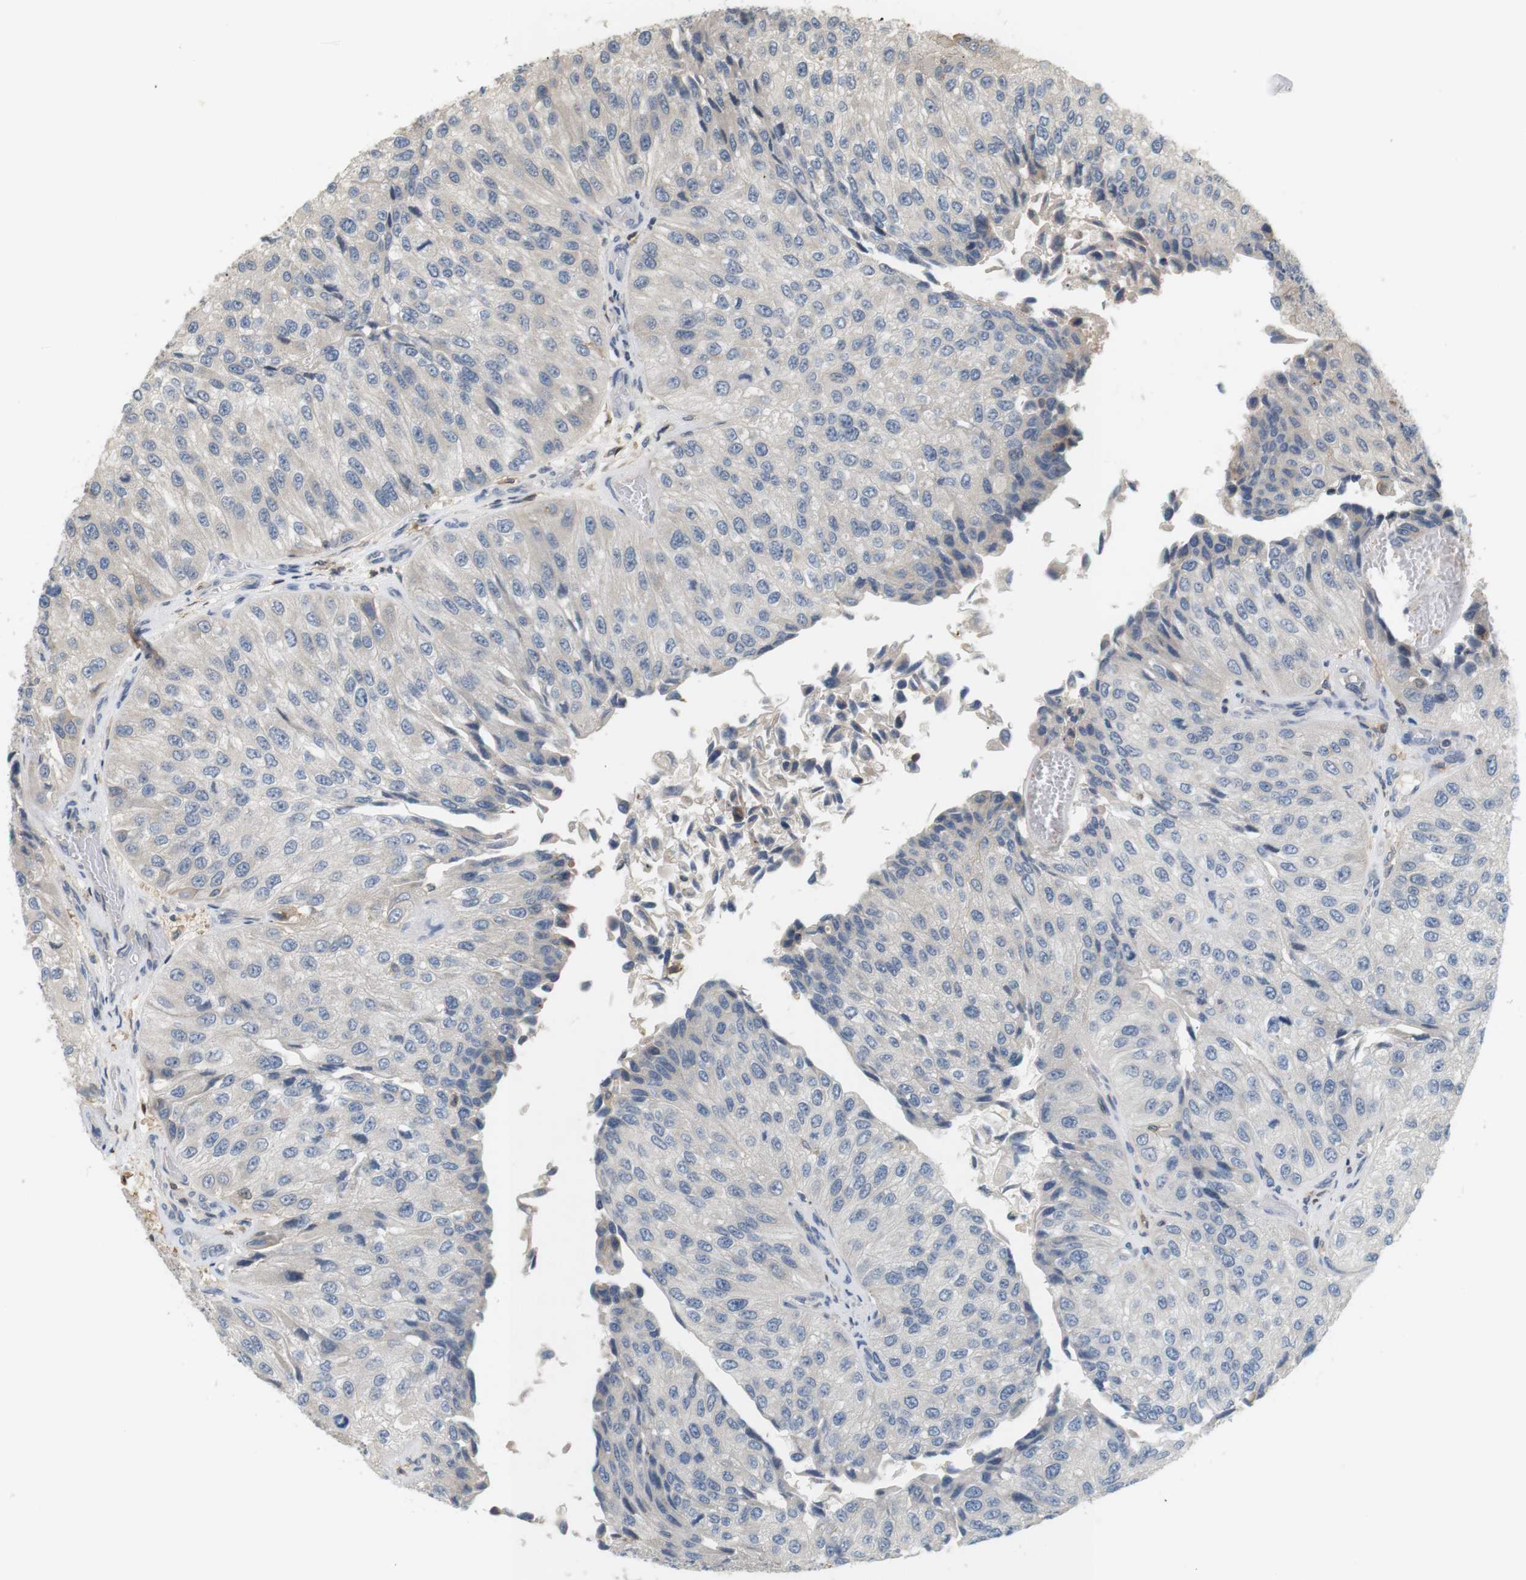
{"staining": {"intensity": "negative", "quantity": "none", "location": "none"}, "tissue": "urothelial cancer", "cell_type": "Tumor cells", "image_type": "cancer", "snomed": [{"axis": "morphology", "description": "Urothelial carcinoma, High grade"}, {"axis": "topography", "description": "Kidney"}, {"axis": "topography", "description": "Urinary bladder"}], "caption": "IHC micrograph of high-grade urothelial carcinoma stained for a protein (brown), which shows no expression in tumor cells.", "gene": "P2RY1", "patient": {"sex": "male", "age": 77}}